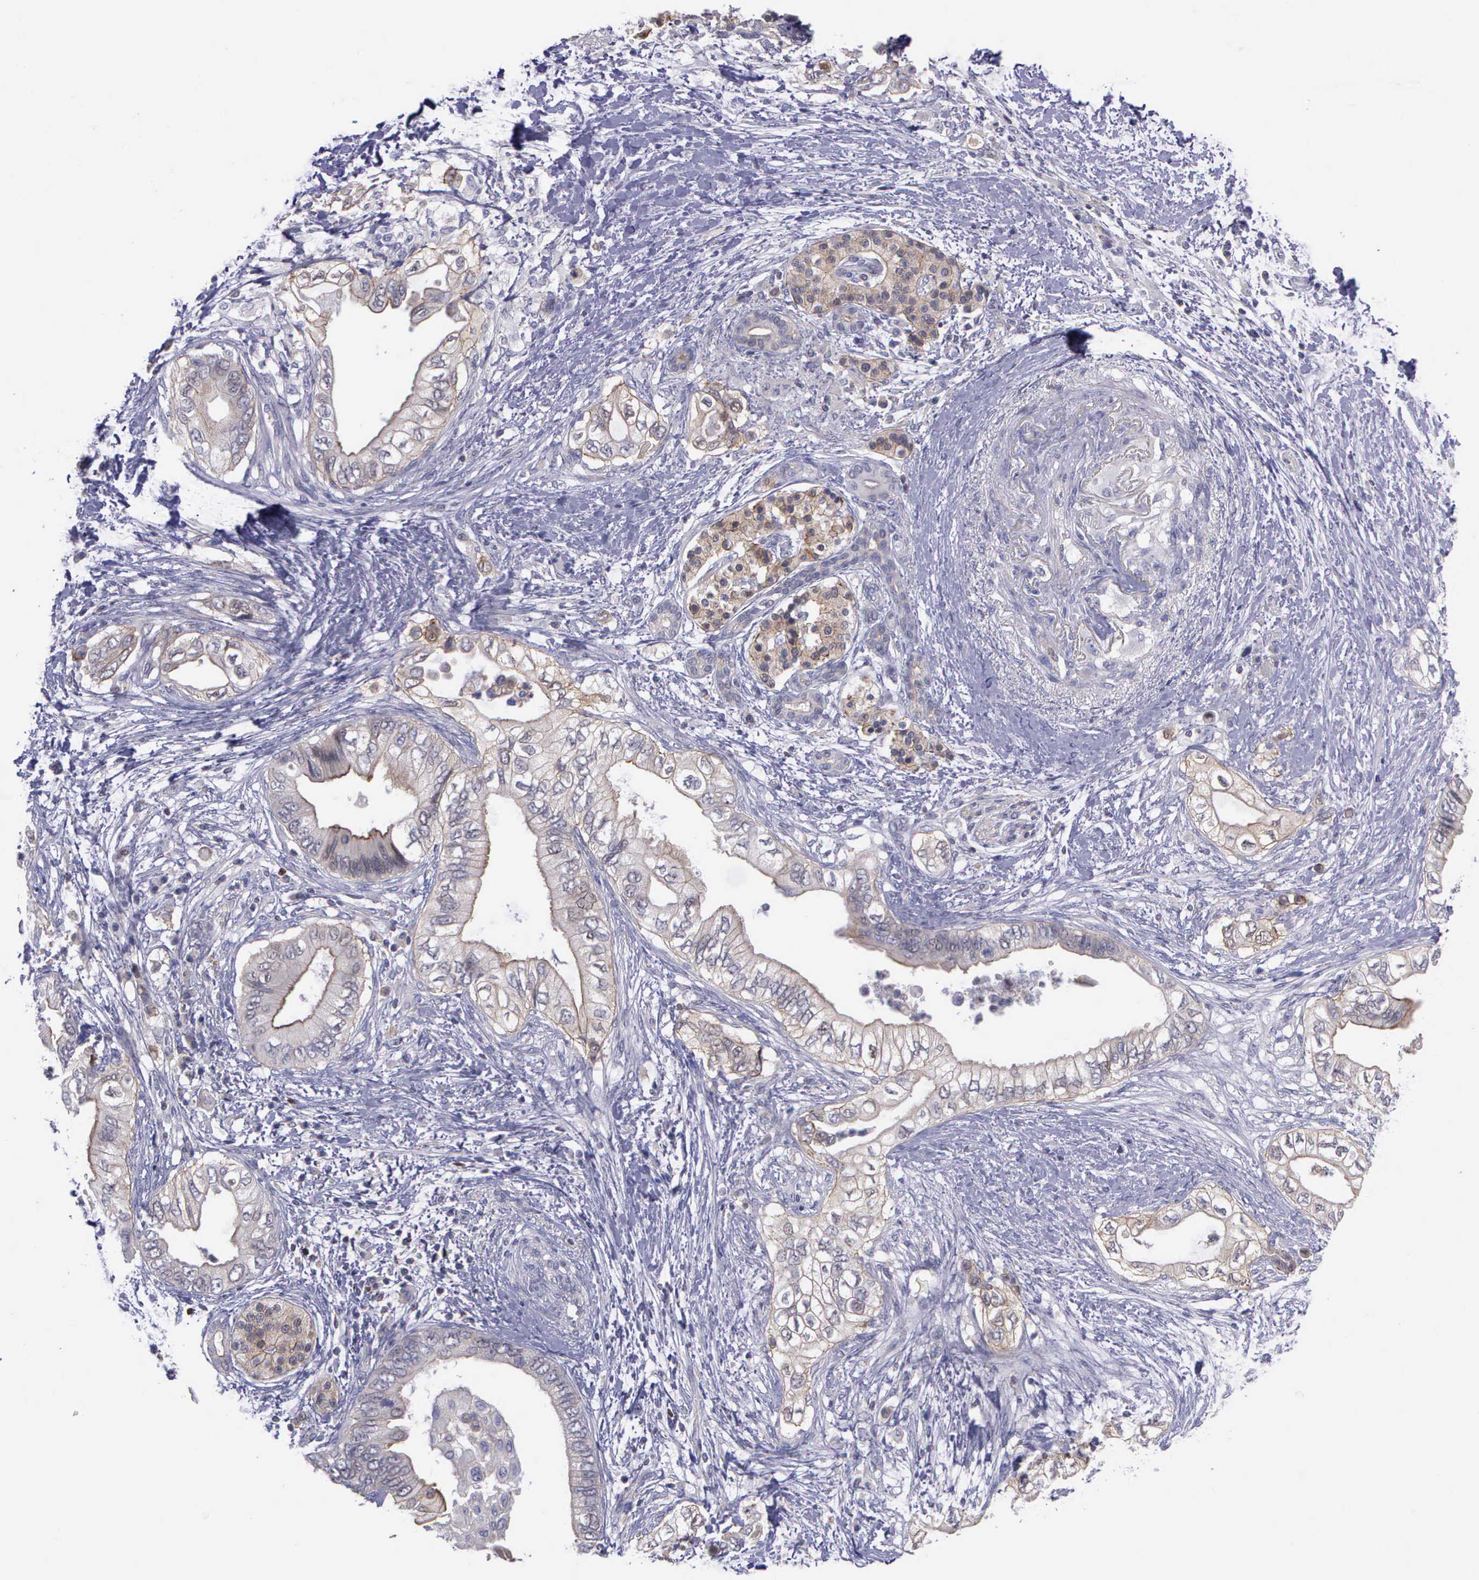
{"staining": {"intensity": "weak", "quantity": "25%-75%", "location": "cytoplasmic/membranous"}, "tissue": "pancreatic cancer", "cell_type": "Tumor cells", "image_type": "cancer", "snomed": [{"axis": "morphology", "description": "Adenocarcinoma, NOS"}, {"axis": "topography", "description": "Pancreas"}], "caption": "Pancreatic adenocarcinoma tissue demonstrates weak cytoplasmic/membranous staining in approximately 25%-75% of tumor cells", "gene": "MICAL3", "patient": {"sex": "female", "age": 66}}